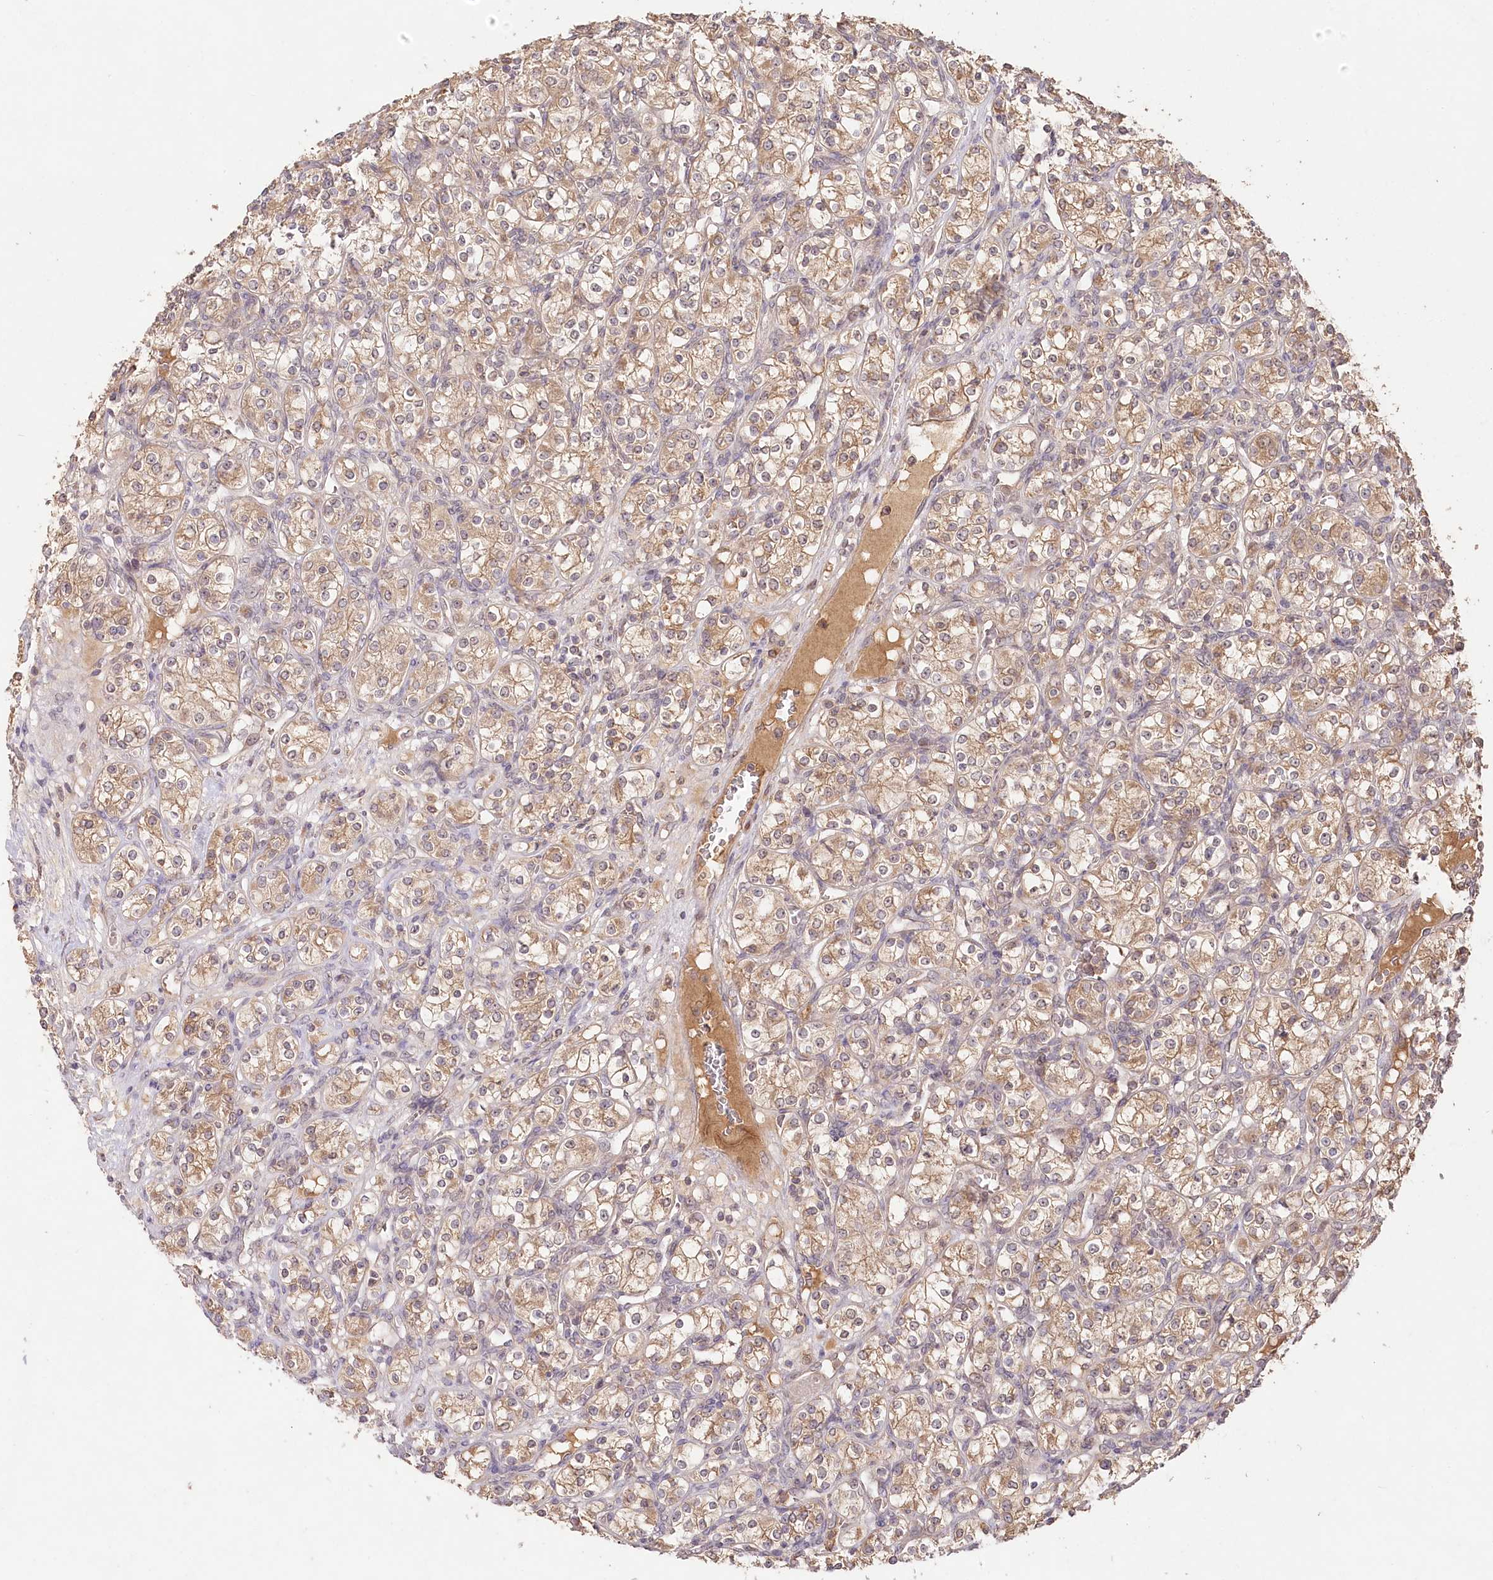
{"staining": {"intensity": "weak", "quantity": ">75%", "location": "cytoplasmic/membranous"}, "tissue": "renal cancer", "cell_type": "Tumor cells", "image_type": "cancer", "snomed": [{"axis": "morphology", "description": "Adenocarcinoma, NOS"}, {"axis": "topography", "description": "Kidney"}], "caption": "A photomicrograph showing weak cytoplasmic/membranous expression in approximately >75% of tumor cells in adenocarcinoma (renal), as visualized by brown immunohistochemical staining.", "gene": "IRAK1BP1", "patient": {"sex": "male", "age": 77}}